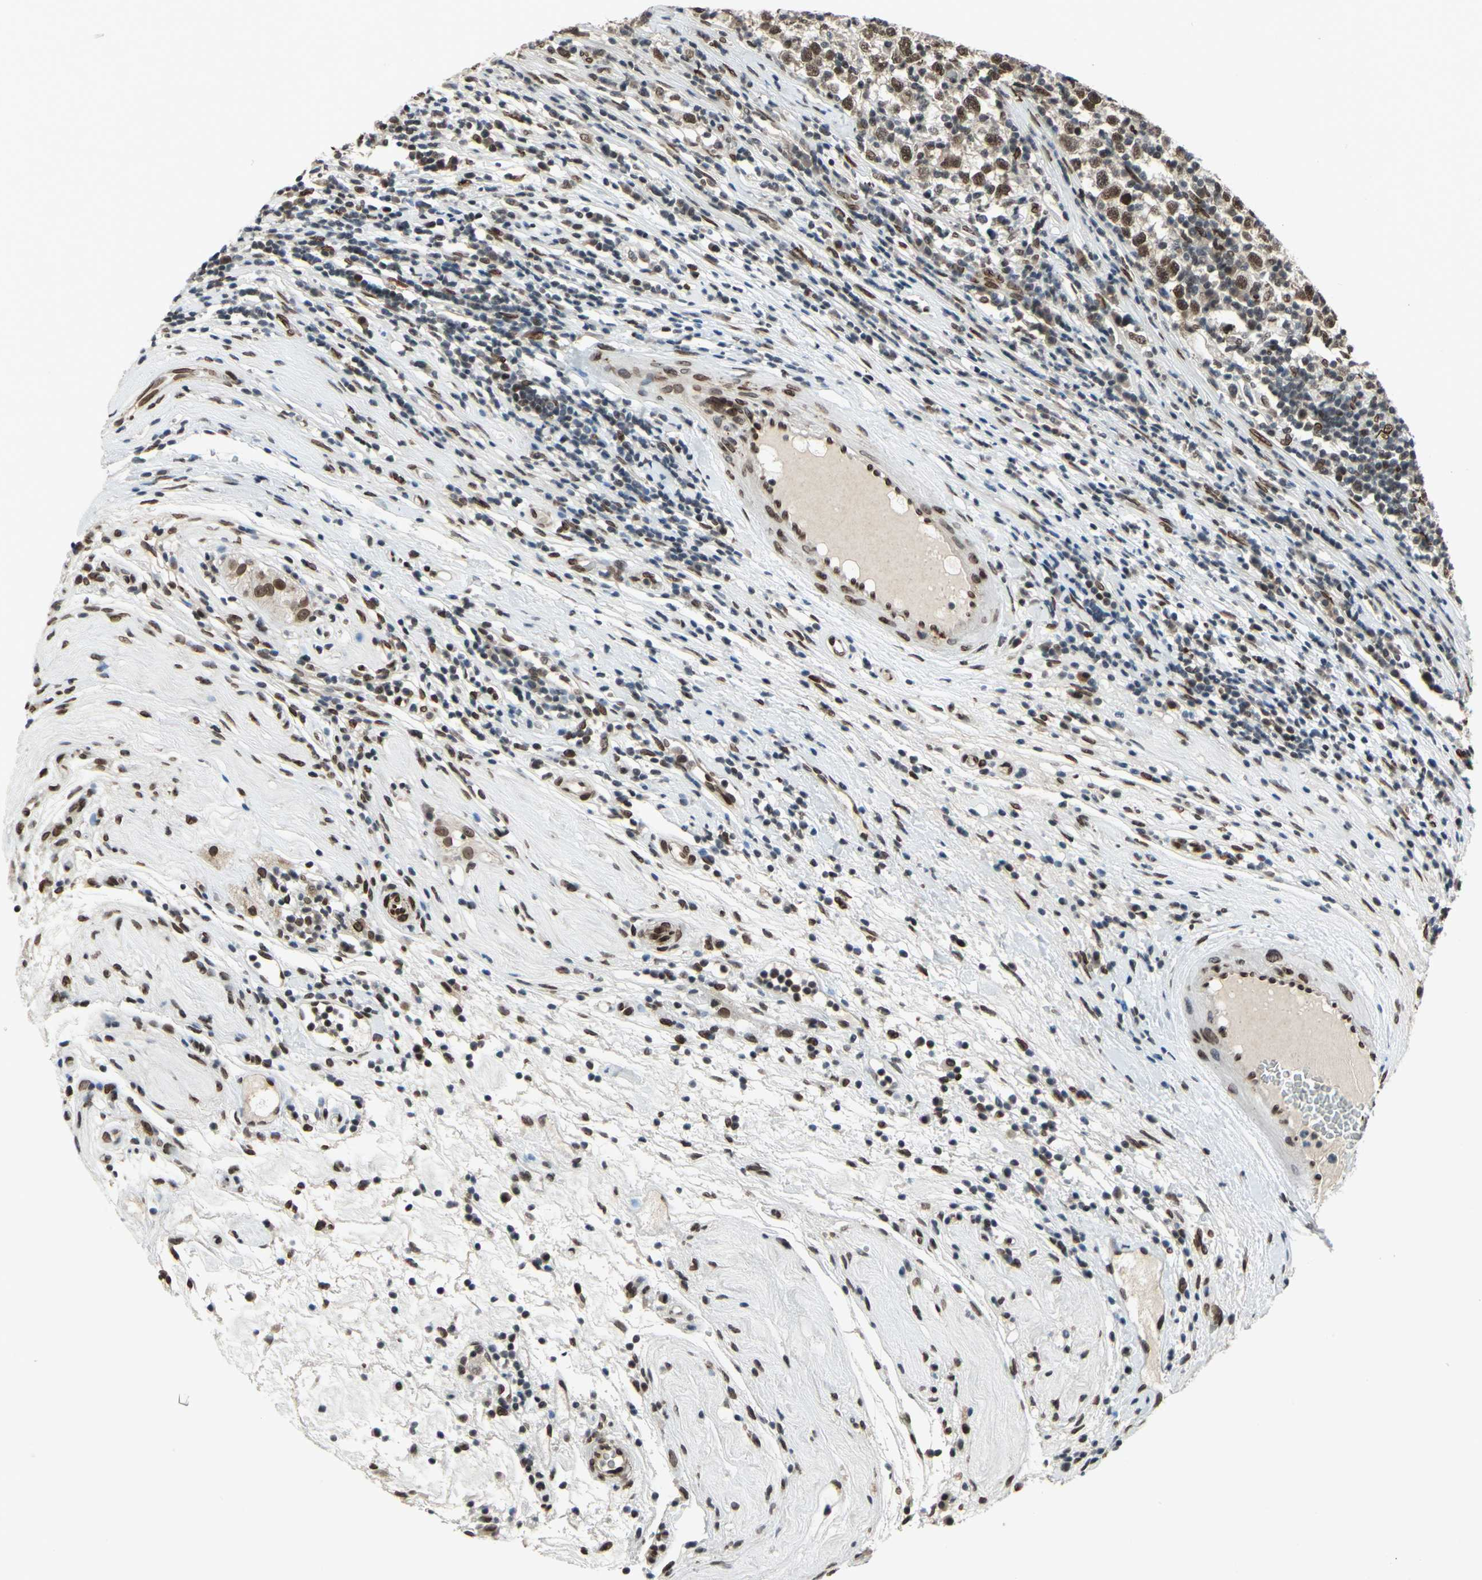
{"staining": {"intensity": "strong", "quantity": ">75%", "location": "nuclear"}, "tissue": "testis cancer", "cell_type": "Tumor cells", "image_type": "cancer", "snomed": [{"axis": "morphology", "description": "Seminoma, NOS"}, {"axis": "topography", "description": "Testis"}], "caption": "The immunohistochemical stain highlights strong nuclear staining in tumor cells of testis cancer tissue.", "gene": "ISY1", "patient": {"sex": "male", "age": 43}}